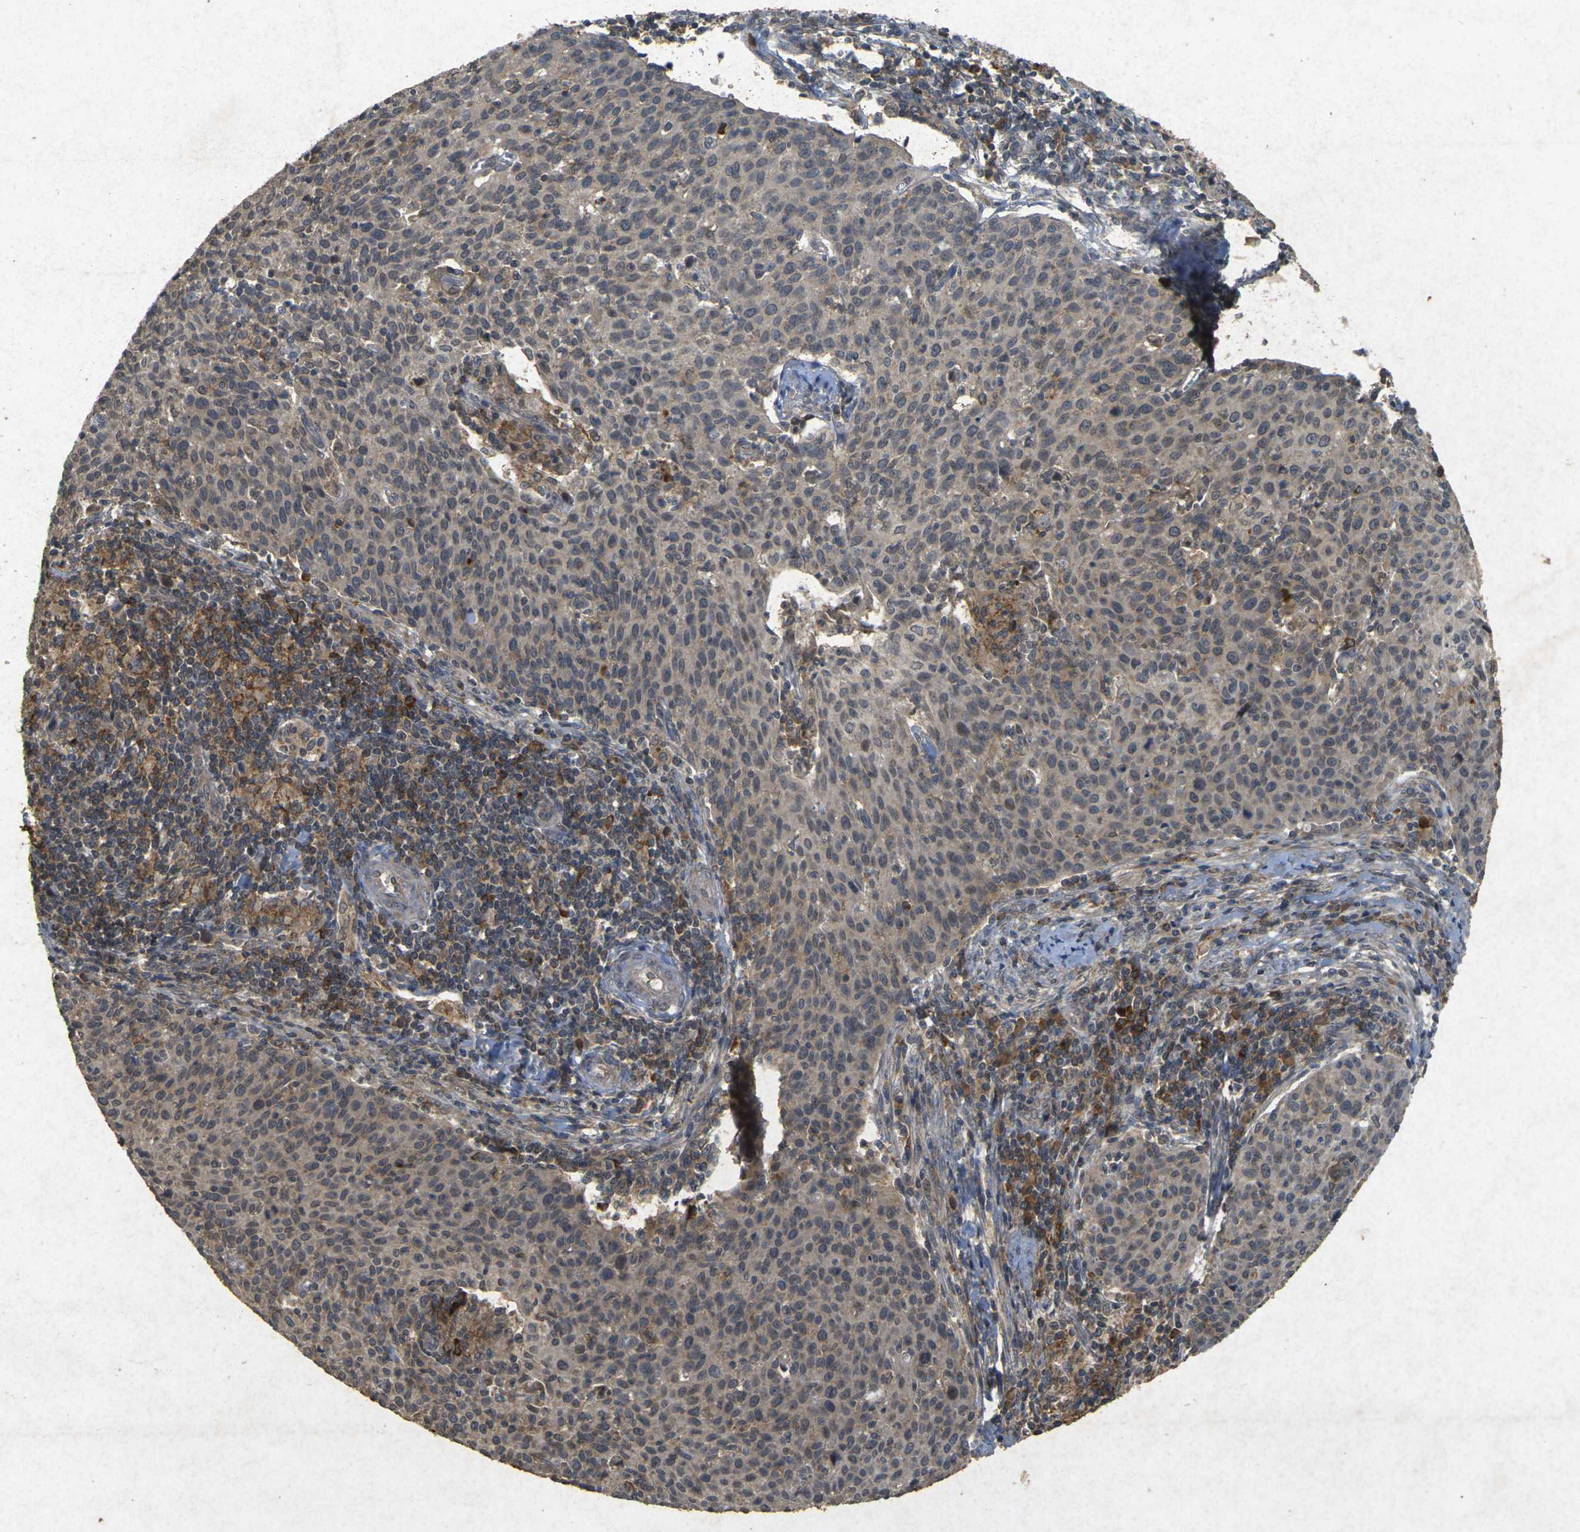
{"staining": {"intensity": "weak", "quantity": "25%-75%", "location": "cytoplasmic/membranous"}, "tissue": "cervical cancer", "cell_type": "Tumor cells", "image_type": "cancer", "snomed": [{"axis": "morphology", "description": "Squamous cell carcinoma, NOS"}, {"axis": "topography", "description": "Cervix"}], "caption": "Immunohistochemical staining of human cervical cancer (squamous cell carcinoma) demonstrates low levels of weak cytoplasmic/membranous protein staining in approximately 25%-75% of tumor cells.", "gene": "ERN1", "patient": {"sex": "female", "age": 38}}